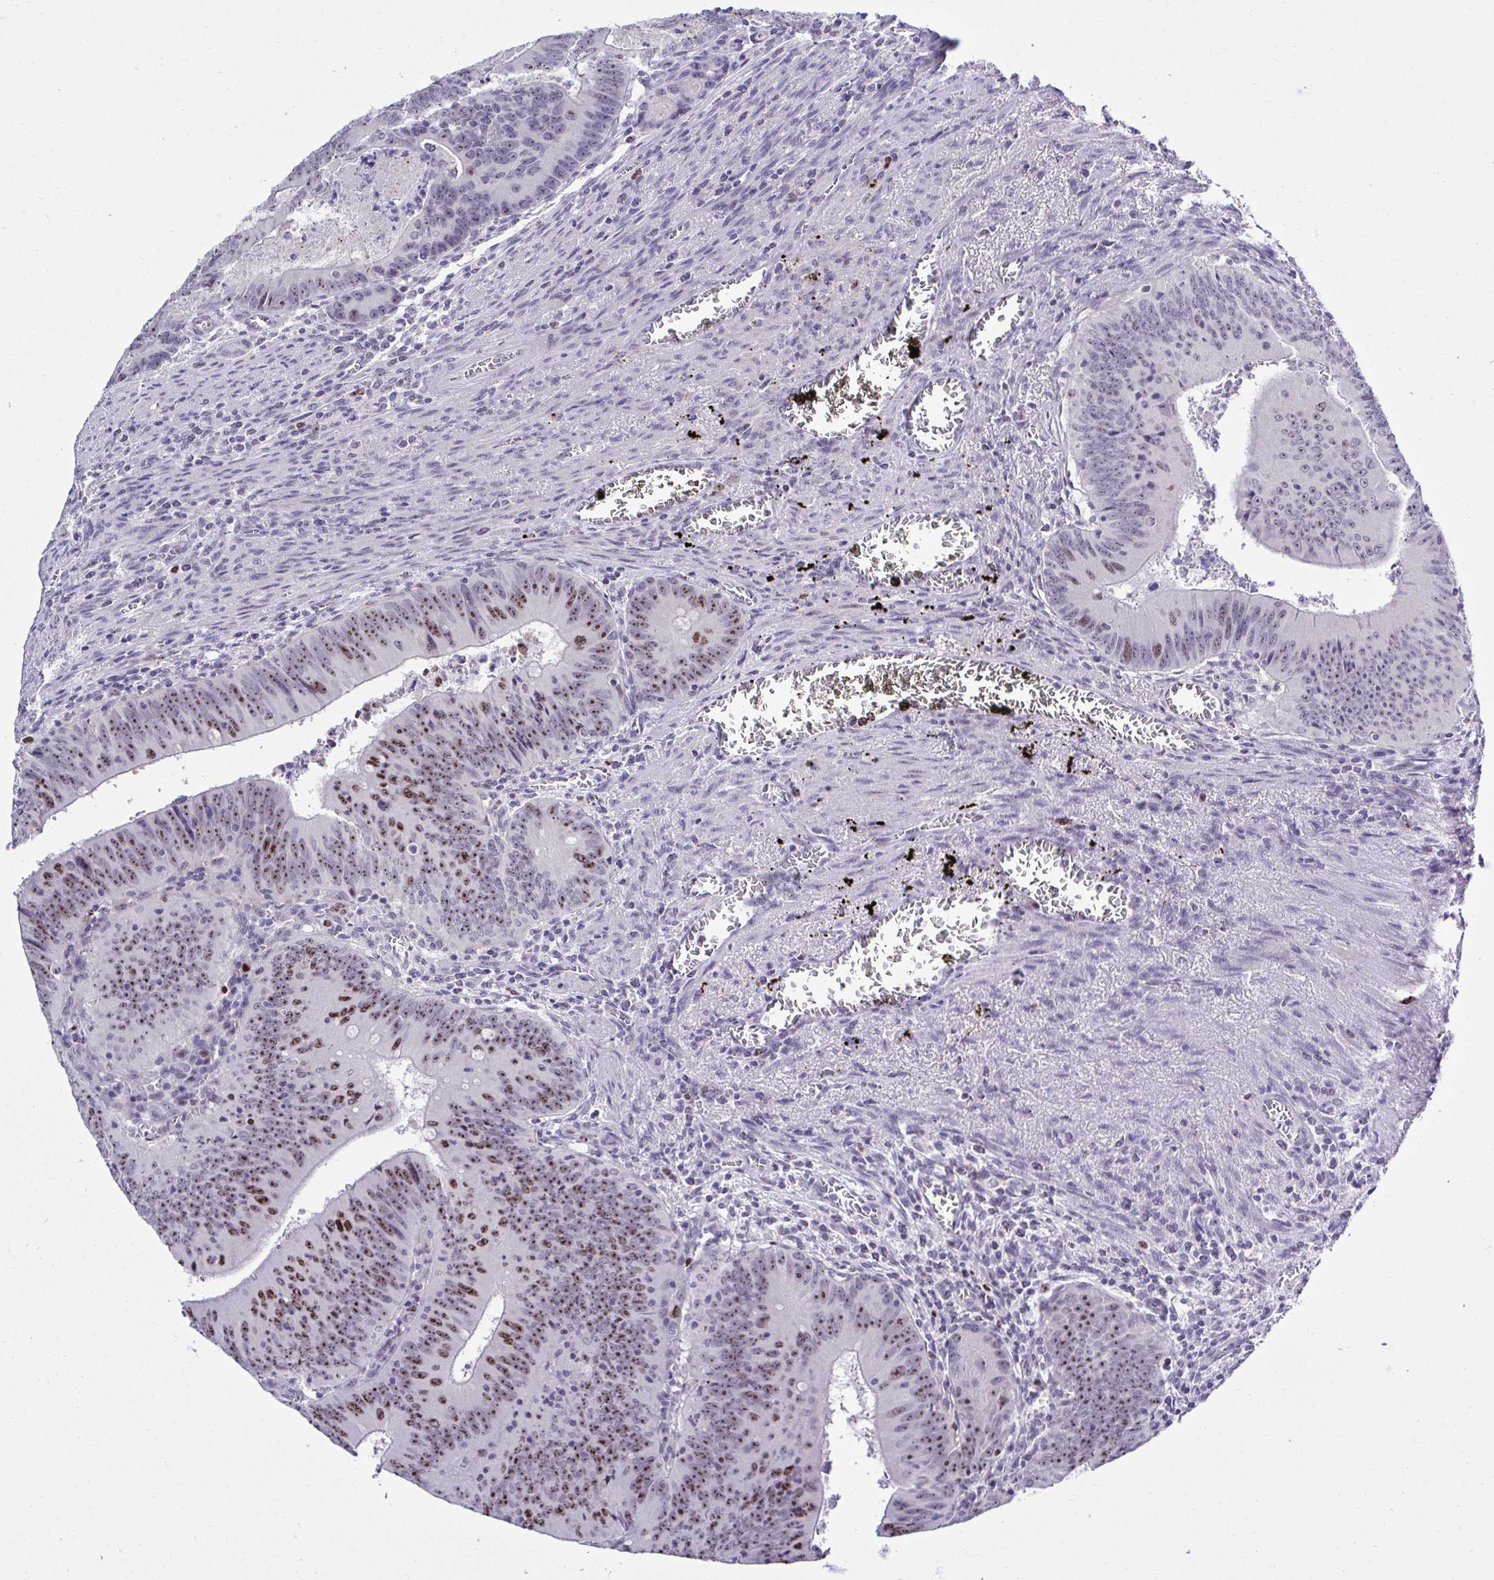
{"staining": {"intensity": "strong", "quantity": "25%-75%", "location": "nuclear"}, "tissue": "colorectal cancer", "cell_type": "Tumor cells", "image_type": "cancer", "snomed": [{"axis": "morphology", "description": "Adenocarcinoma, NOS"}, {"axis": "topography", "description": "Rectum"}], "caption": "Protein staining of colorectal cancer tissue displays strong nuclear expression in approximately 25%-75% of tumor cells.", "gene": "CEP72", "patient": {"sex": "female", "age": 72}}